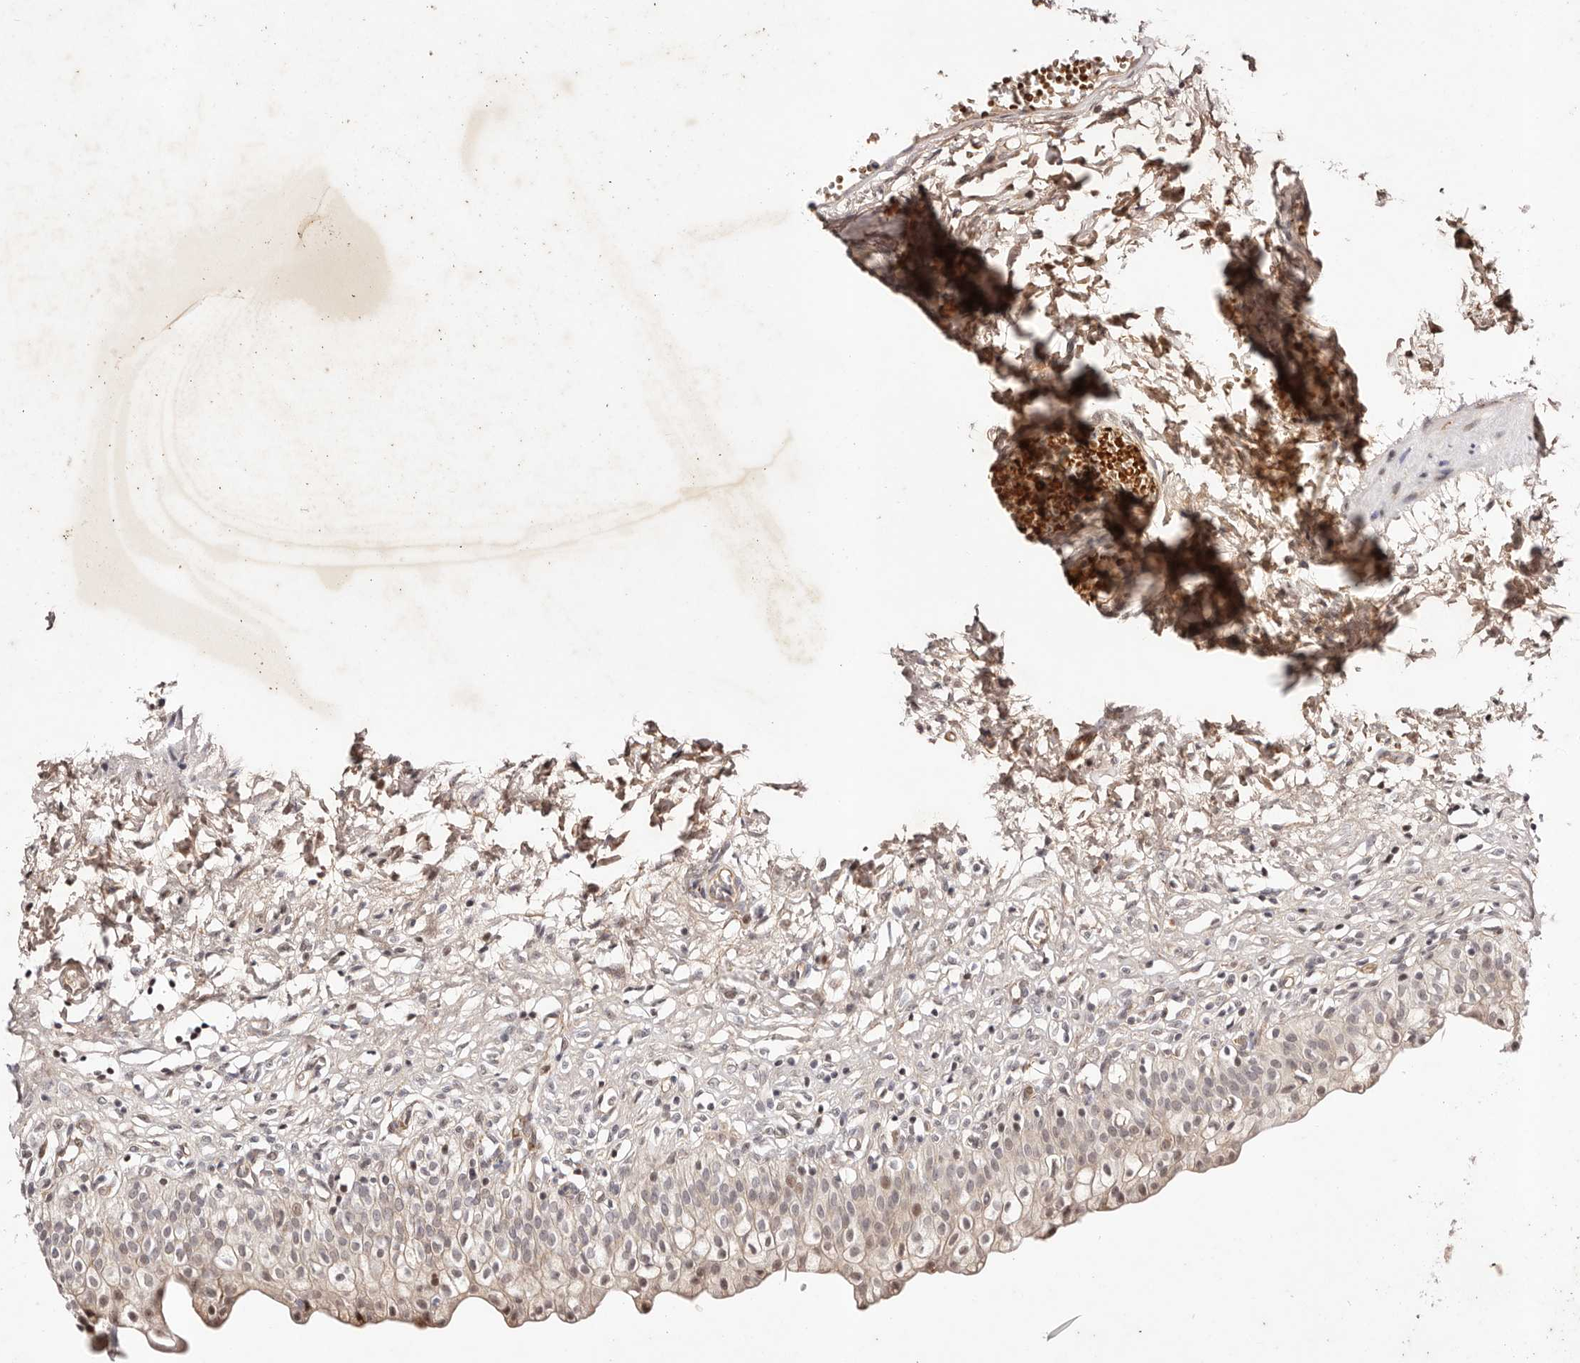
{"staining": {"intensity": "moderate", "quantity": "<25%", "location": "cytoplasmic/membranous,nuclear"}, "tissue": "urinary bladder", "cell_type": "Urothelial cells", "image_type": "normal", "snomed": [{"axis": "morphology", "description": "Normal tissue, NOS"}, {"axis": "topography", "description": "Urinary bladder"}], "caption": "IHC (DAB) staining of unremarkable human urinary bladder shows moderate cytoplasmic/membranous,nuclear protein positivity in about <25% of urothelial cells.", "gene": "WRN", "patient": {"sex": "male", "age": 55}}